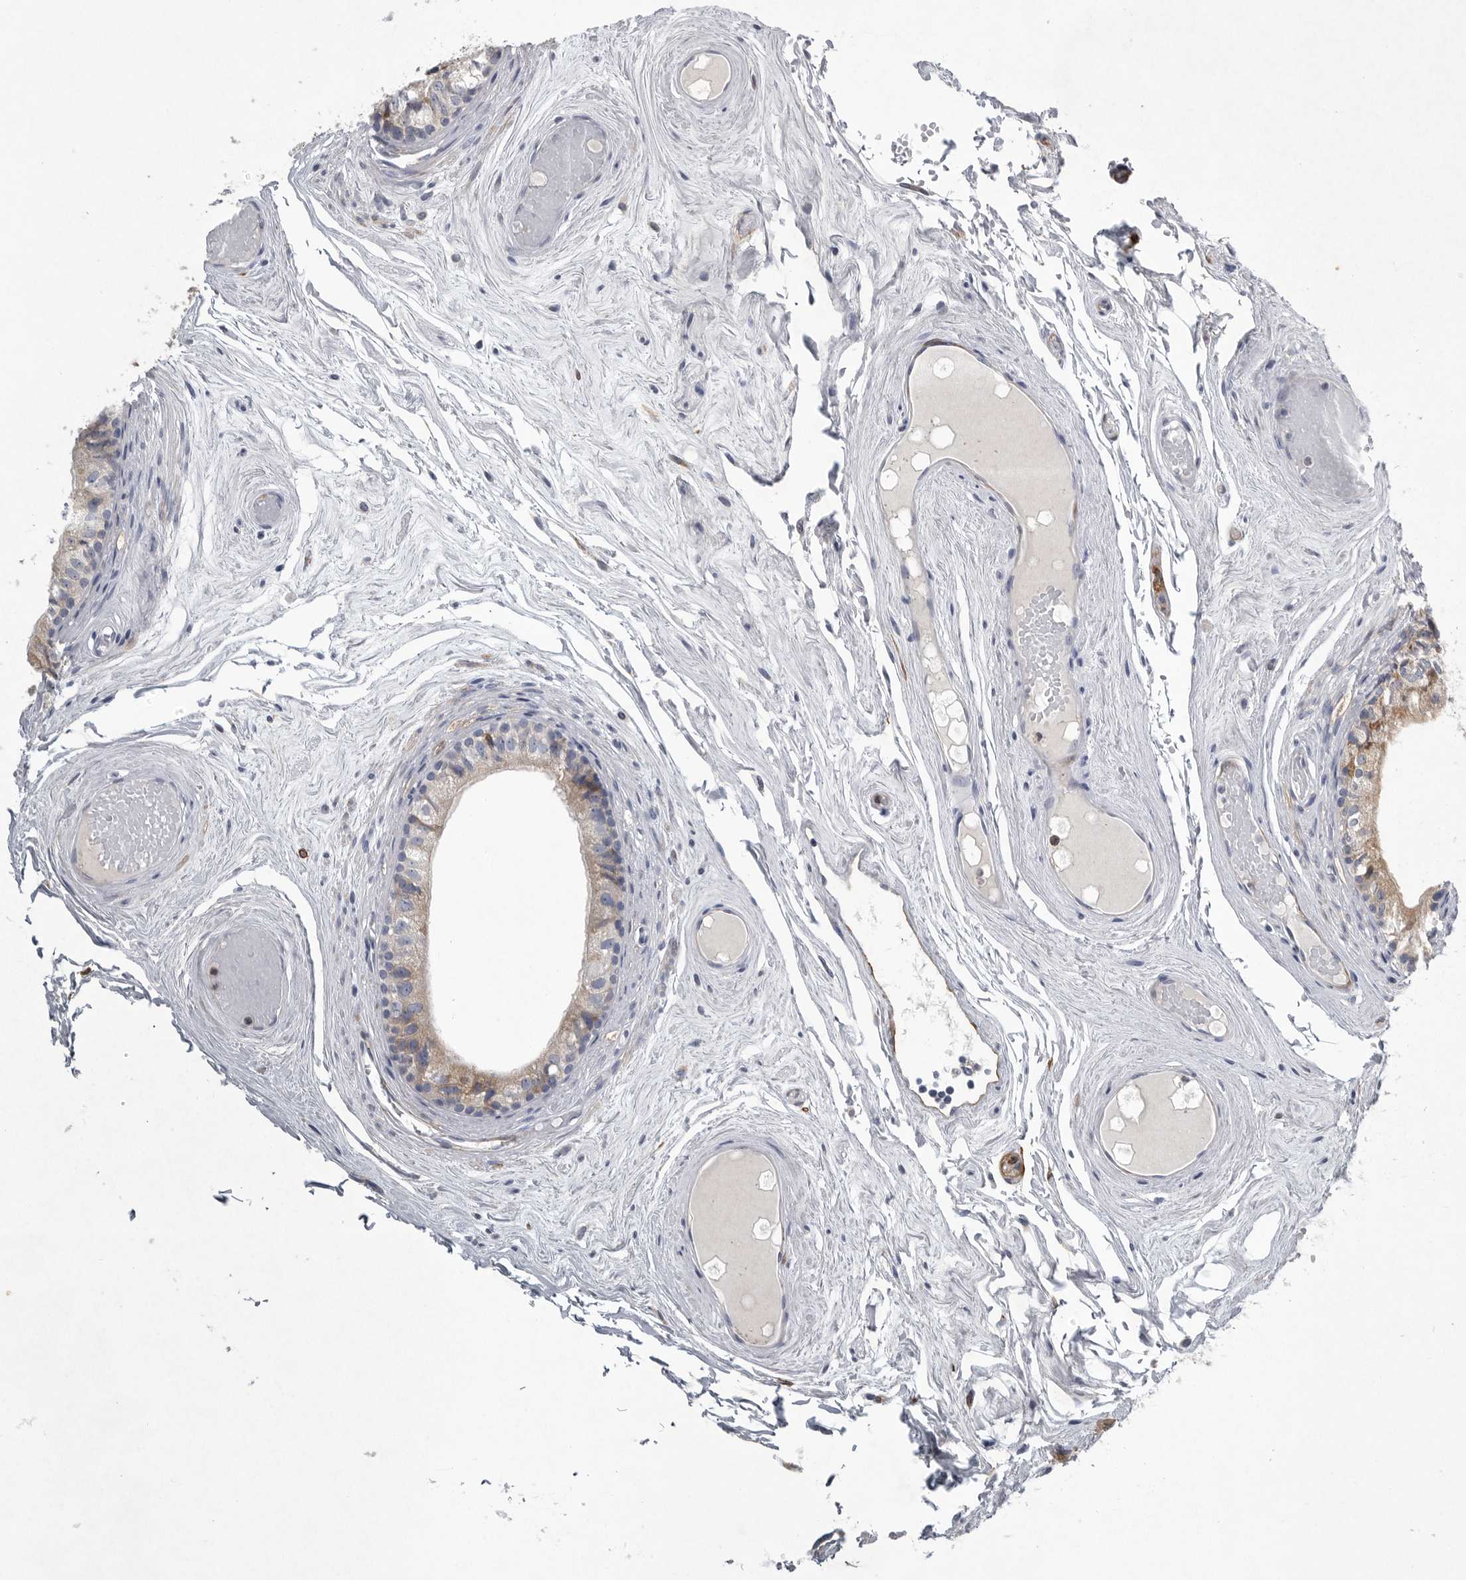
{"staining": {"intensity": "weak", "quantity": "<25%", "location": "cytoplasmic/membranous"}, "tissue": "epididymis", "cell_type": "Glandular cells", "image_type": "normal", "snomed": [{"axis": "morphology", "description": "Normal tissue, NOS"}, {"axis": "topography", "description": "Epididymis"}], "caption": "An immunohistochemistry (IHC) photomicrograph of benign epididymis is shown. There is no staining in glandular cells of epididymis. (Brightfield microscopy of DAB (3,3'-diaminobenzidine) IHC at high magnification).", "gene": "MINPP1", "patient": {"sex": "male", "age": 79}}